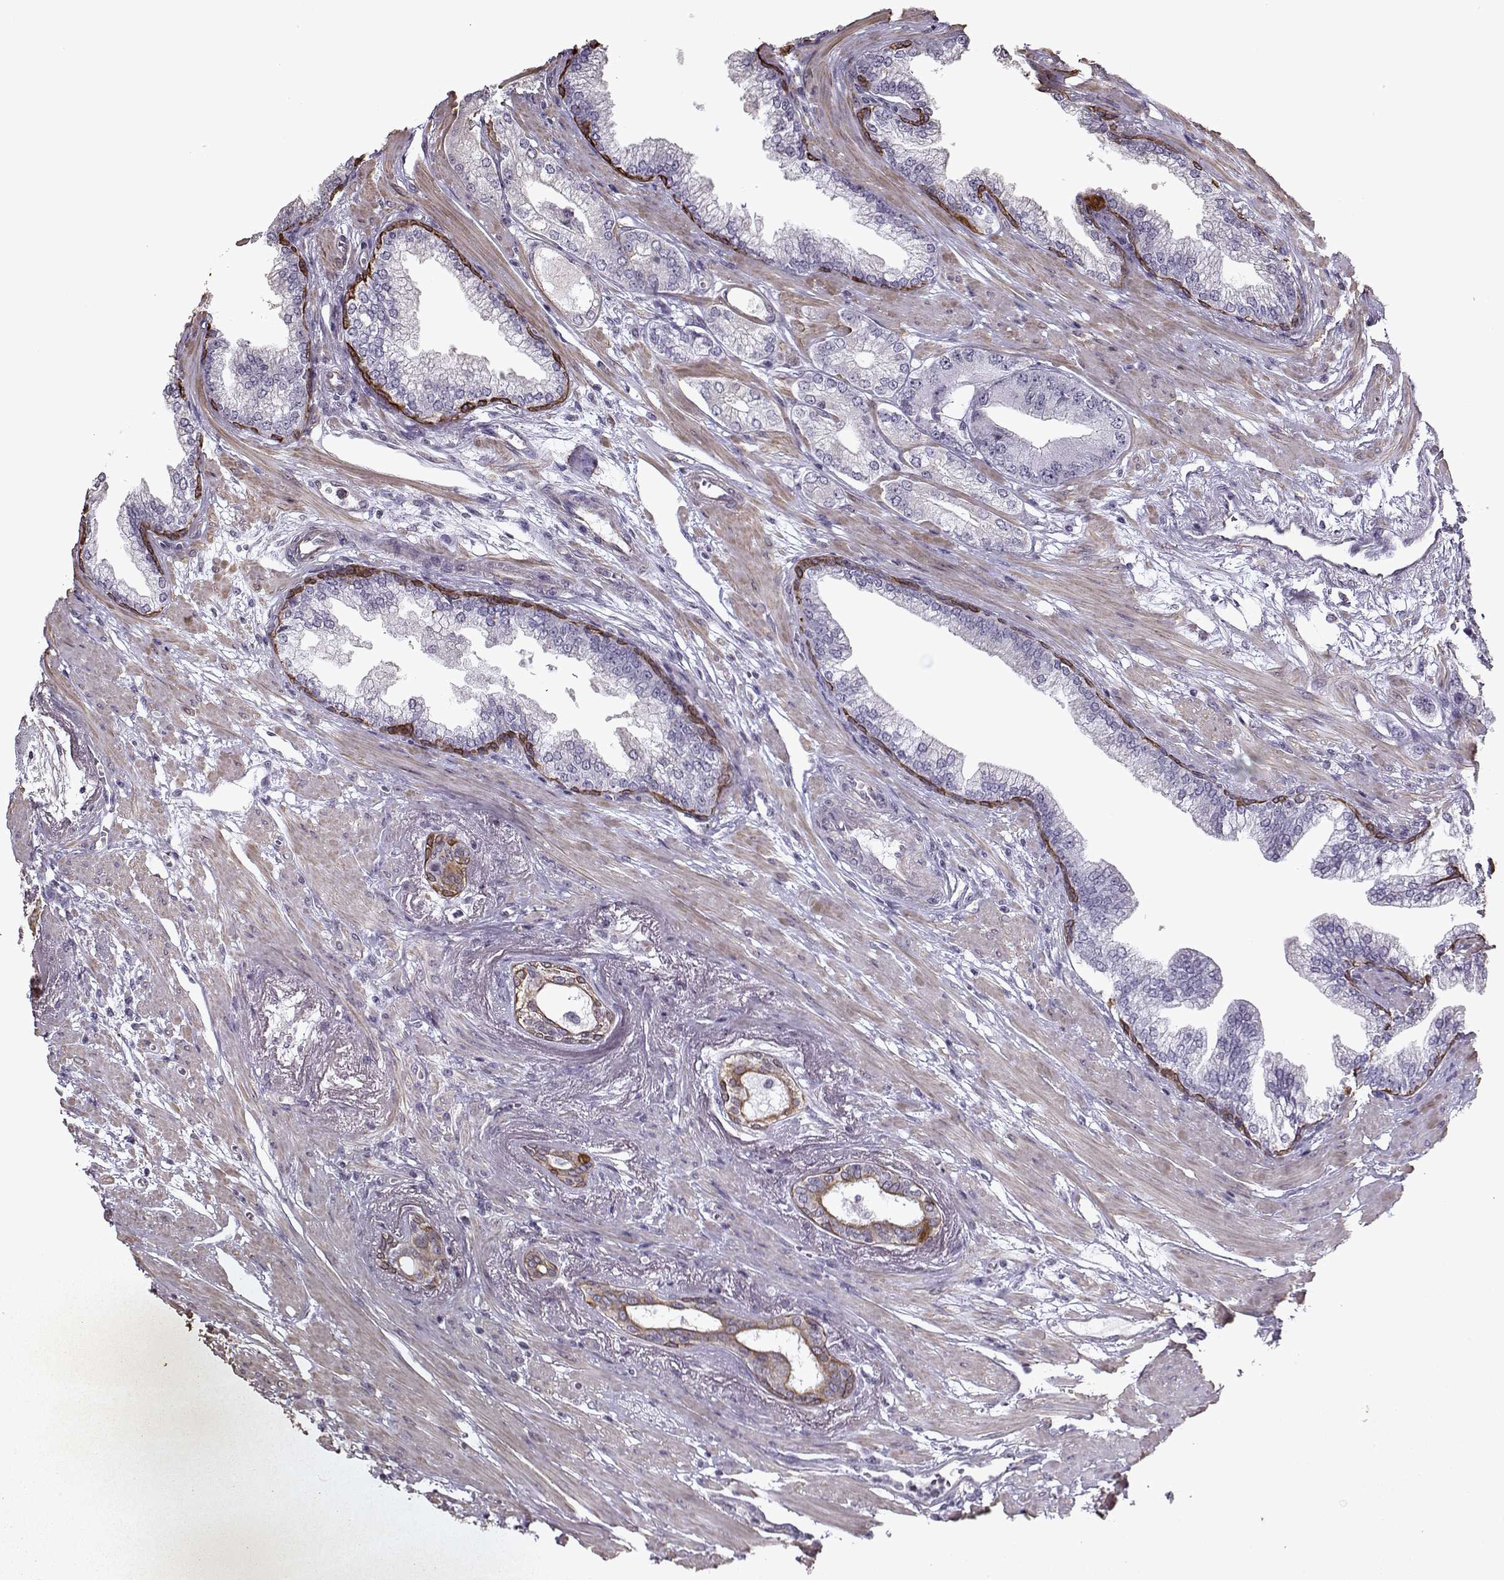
{"staining": {"intensity": "negative", "quantity": "none", "location": "none"}, "tissue": "prostate cancer", "cell_type": "Tumor cells", "image_type": "cancer", "snomed": [{"axis": "morphology", "description": "Adenocarcinoma, Low grade"}, {"axis": "topography", "description": "Prostate"}], "caption": "Immunohistochemical staining of human prostate adenocarcinoma (low-grade) reveals no significant positivity in tumor cells. (Stains: DAB (3,3'-diaminobenzidine) immunohistochemistry with hematoxylin counter stain, Microscopy: brightfield microscopy at high magnification).", "gene": "KRT9", "patient": {"sex": "male", "age": 60}}